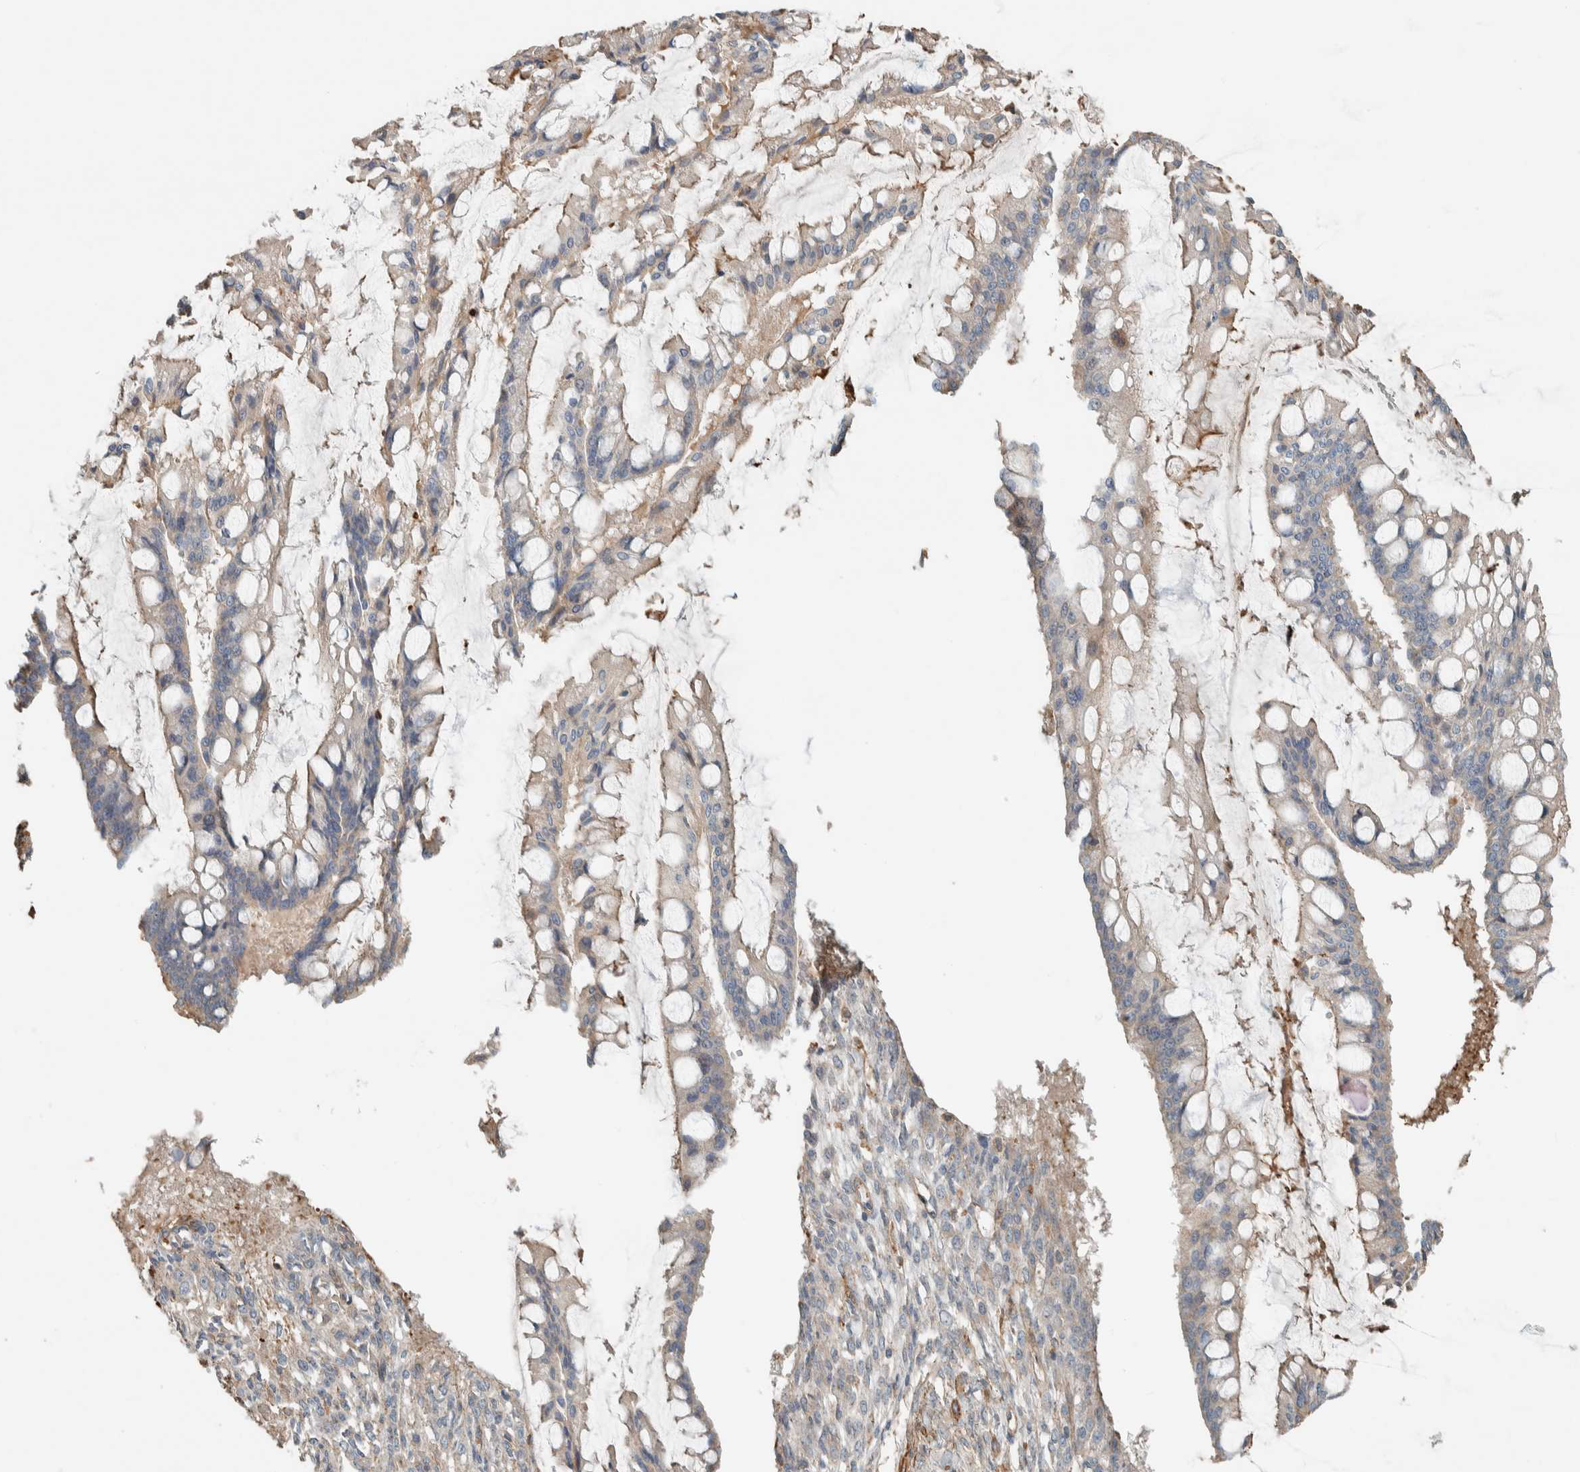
{"staining": {"intensity": "weak", "quantity": ">75%", "location": "cytoplasmic/membranous"}, "tissue": "ovarian cancer", "cell_type": "Tumor cells", "image_type": "cancer", "snomed": [{"axis": "morphology", "description": "Cystadenocarcinoma, mucinous, NOS"}, {"axis": "topography", "description": "Ovary"}], "caption": "Protein staining by immunohistochemistry reveals weak cytoplasmic/membranous positivity in approximately >75% of tumor cells in ovarian mucinous cystadenocarcinoma.", "gene": "CTBP2", "patient": {"sex": "female", "age": 73}}